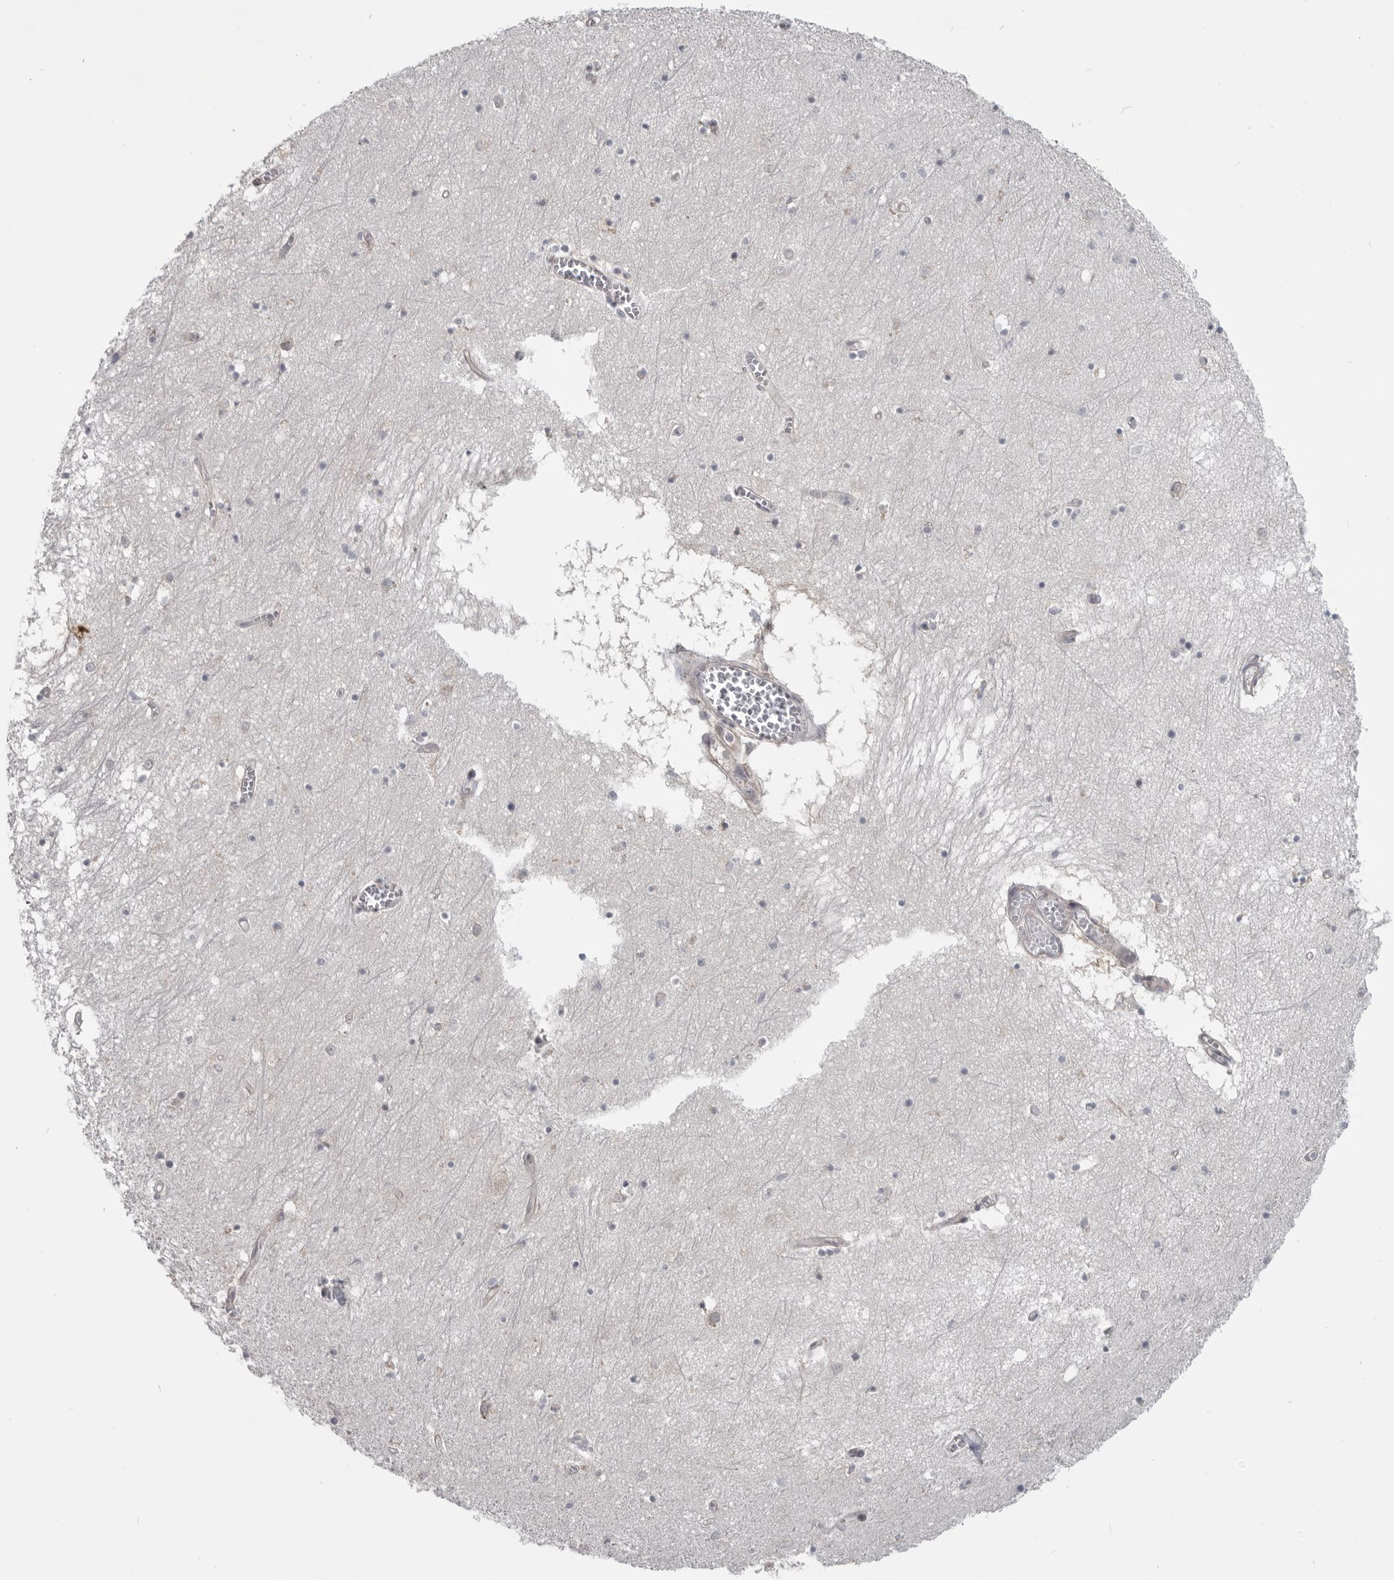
{"staining": {"intensity": "negative", "quantity": "none", "location": "none"}, "tissue": "hippocampus", "cell_type": "Glial cells", "image_type": "normal", "snomed": [{"axis": "morphology", "description": "Normal tissue, NOS"}, {"axis": "topography", "description": "Hippocampus"}], "caption": "This is an immunohistochemistry (IHC) image of unremarkable human hippocampus. There is no expression in glial cells.", "gene": "CEP295NL", "patient": {"sex": "male", "age": 70}}